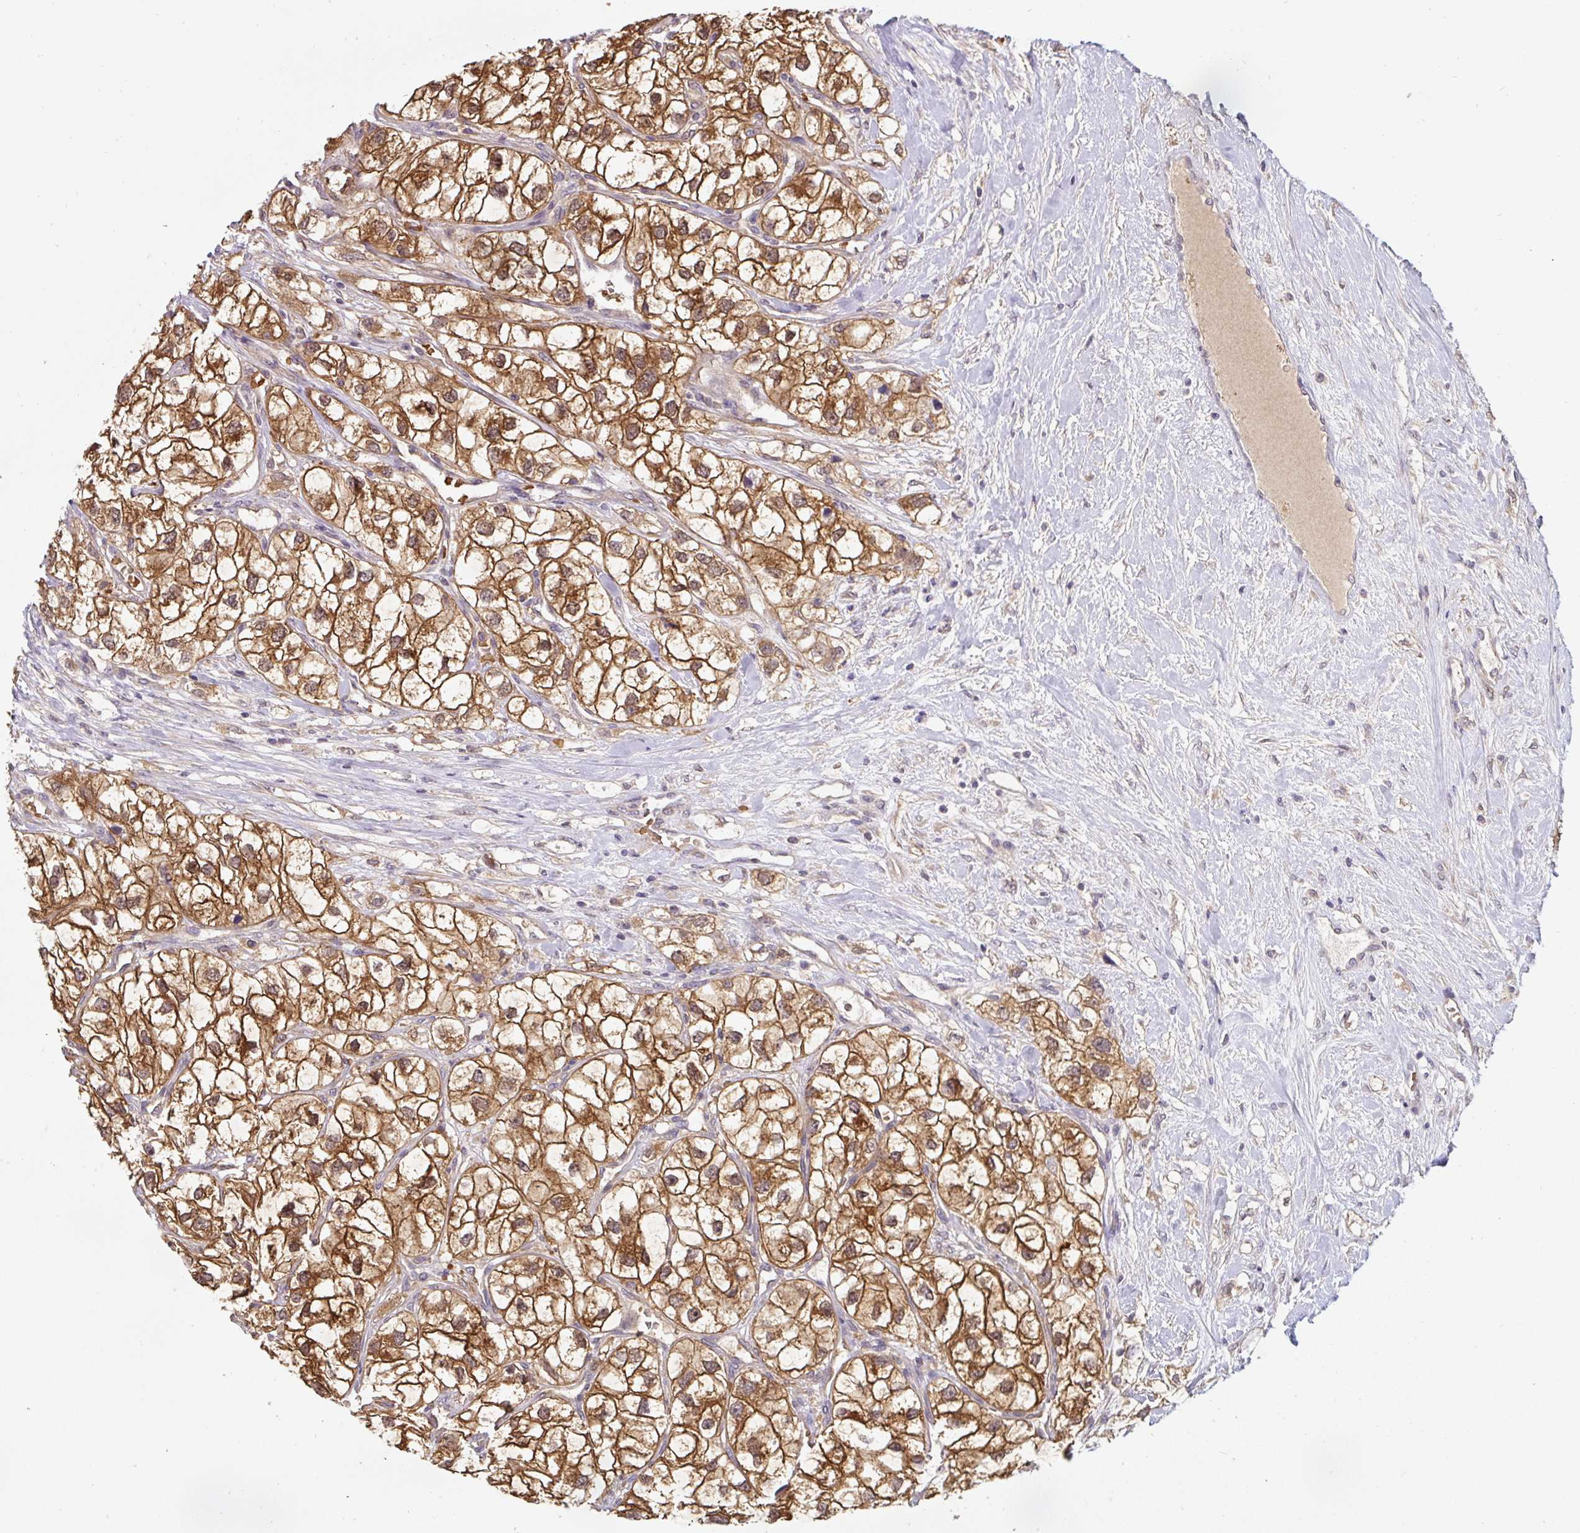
{"staining": {"intensity": "strong", "quantity": ">75%", "location": "cytoplasmic/membranous"}, "tissue": "renal cancer", "cell_type": "Tumor cells", "image_type": "cancer", "snomed": [{"axis": "morphology", "description": "Adenocarcinoma, NOS"}, {"axis": "topography", "description": "Kidney"}], "caption": "Adenocarcinoma (renal) stained with a brown dye shows strong cytoplasmic/membranous positive expression in approximately >75% of tumor cells.", "gene": "ST13", "patient": {"sex": "male", "age": 59}}